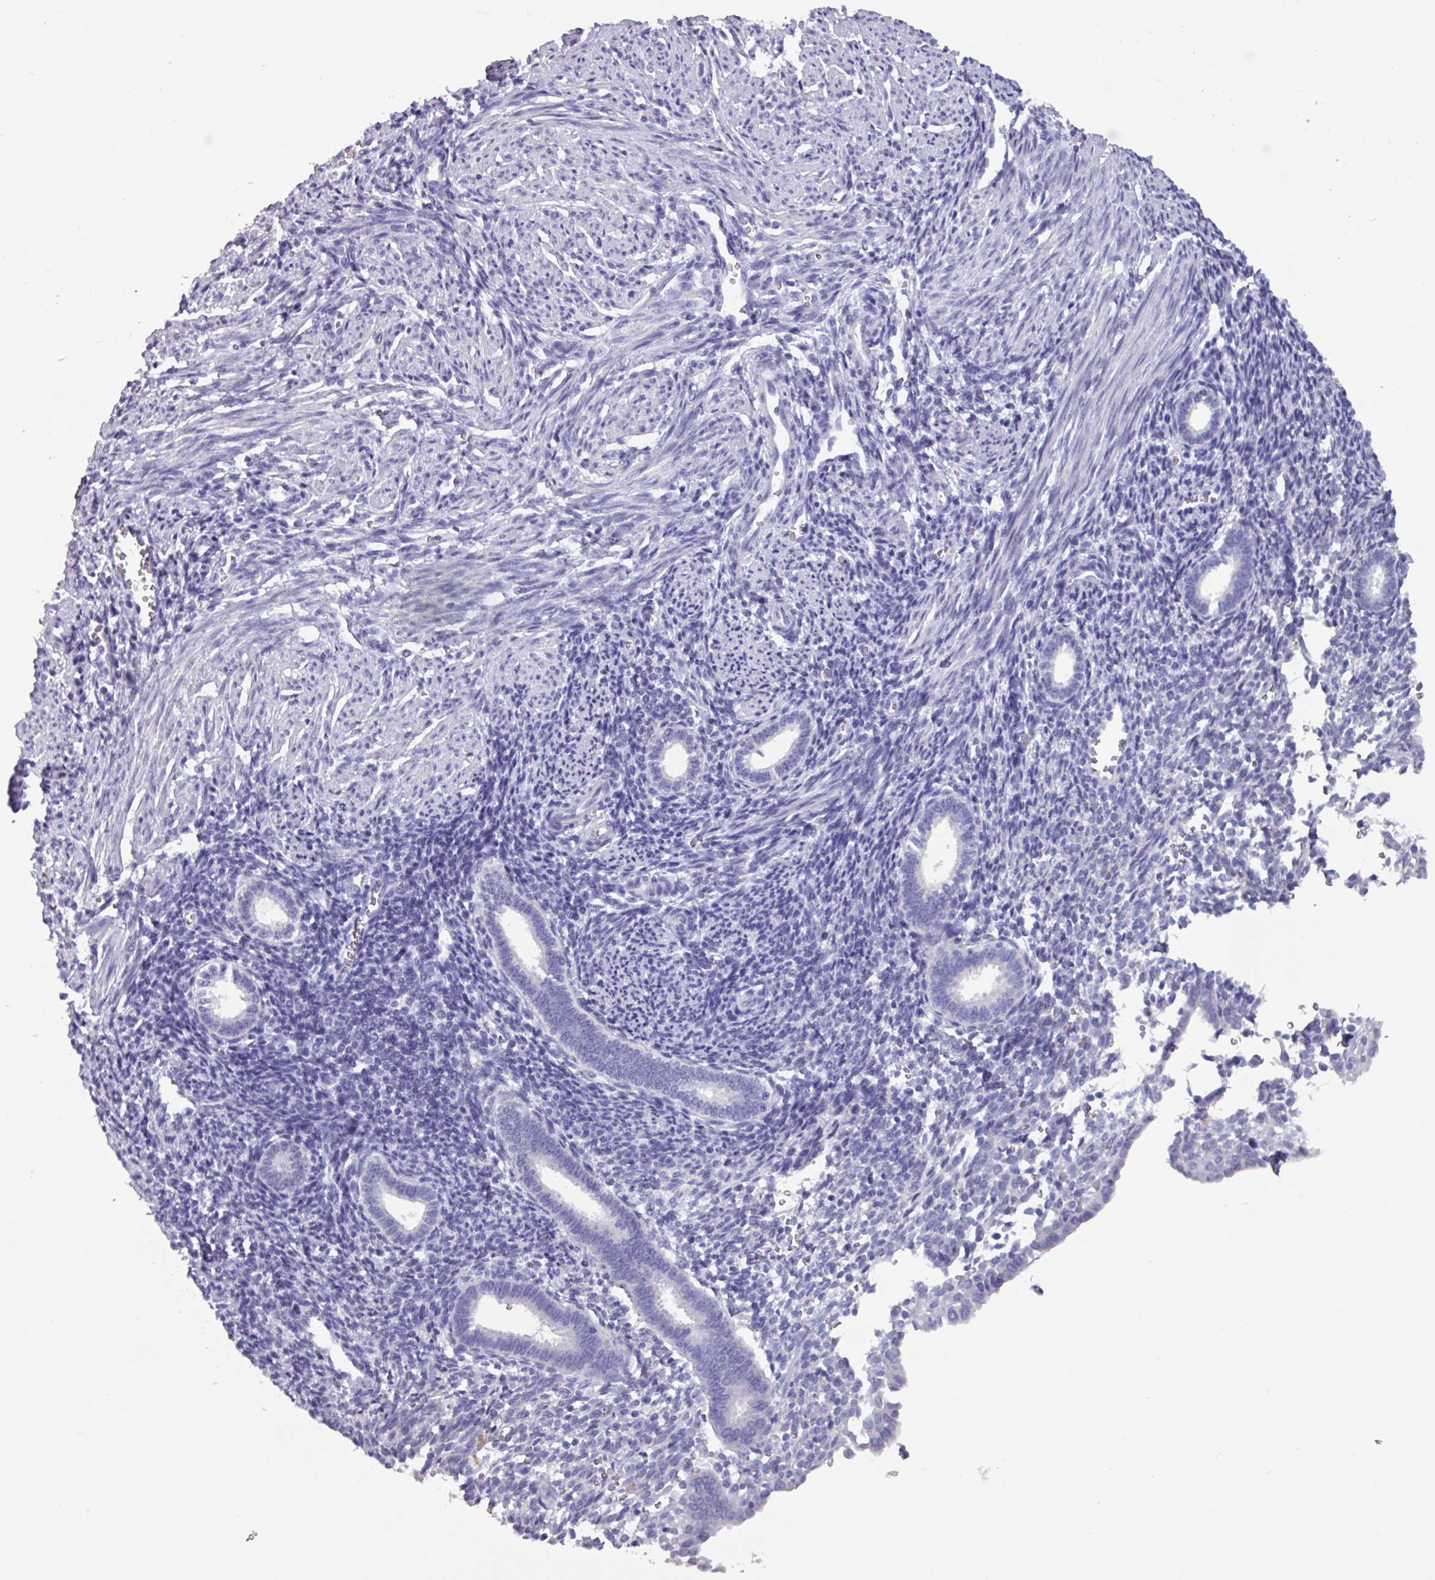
{"staining": {"intensity": "negative", "quantity": "none", "location": "none"}, "tissue": "endometrium", "cell_type": "Cells in endometrial stroma", "image_type": "normal", "snomed": [{"axis": "morphology", "description": "Normal tissue, NOS"}, {"axis": "topography", "description": "Endometrium"}], "caption": "DAB (3,3'-diaminobenzidine) immunohistochemical staining of unremarkable endometrium exhibits no significant positivity in cells in endometrial stroma.", "gene": "OR2T10", "patient": {"sex": "female", "age": 32}}